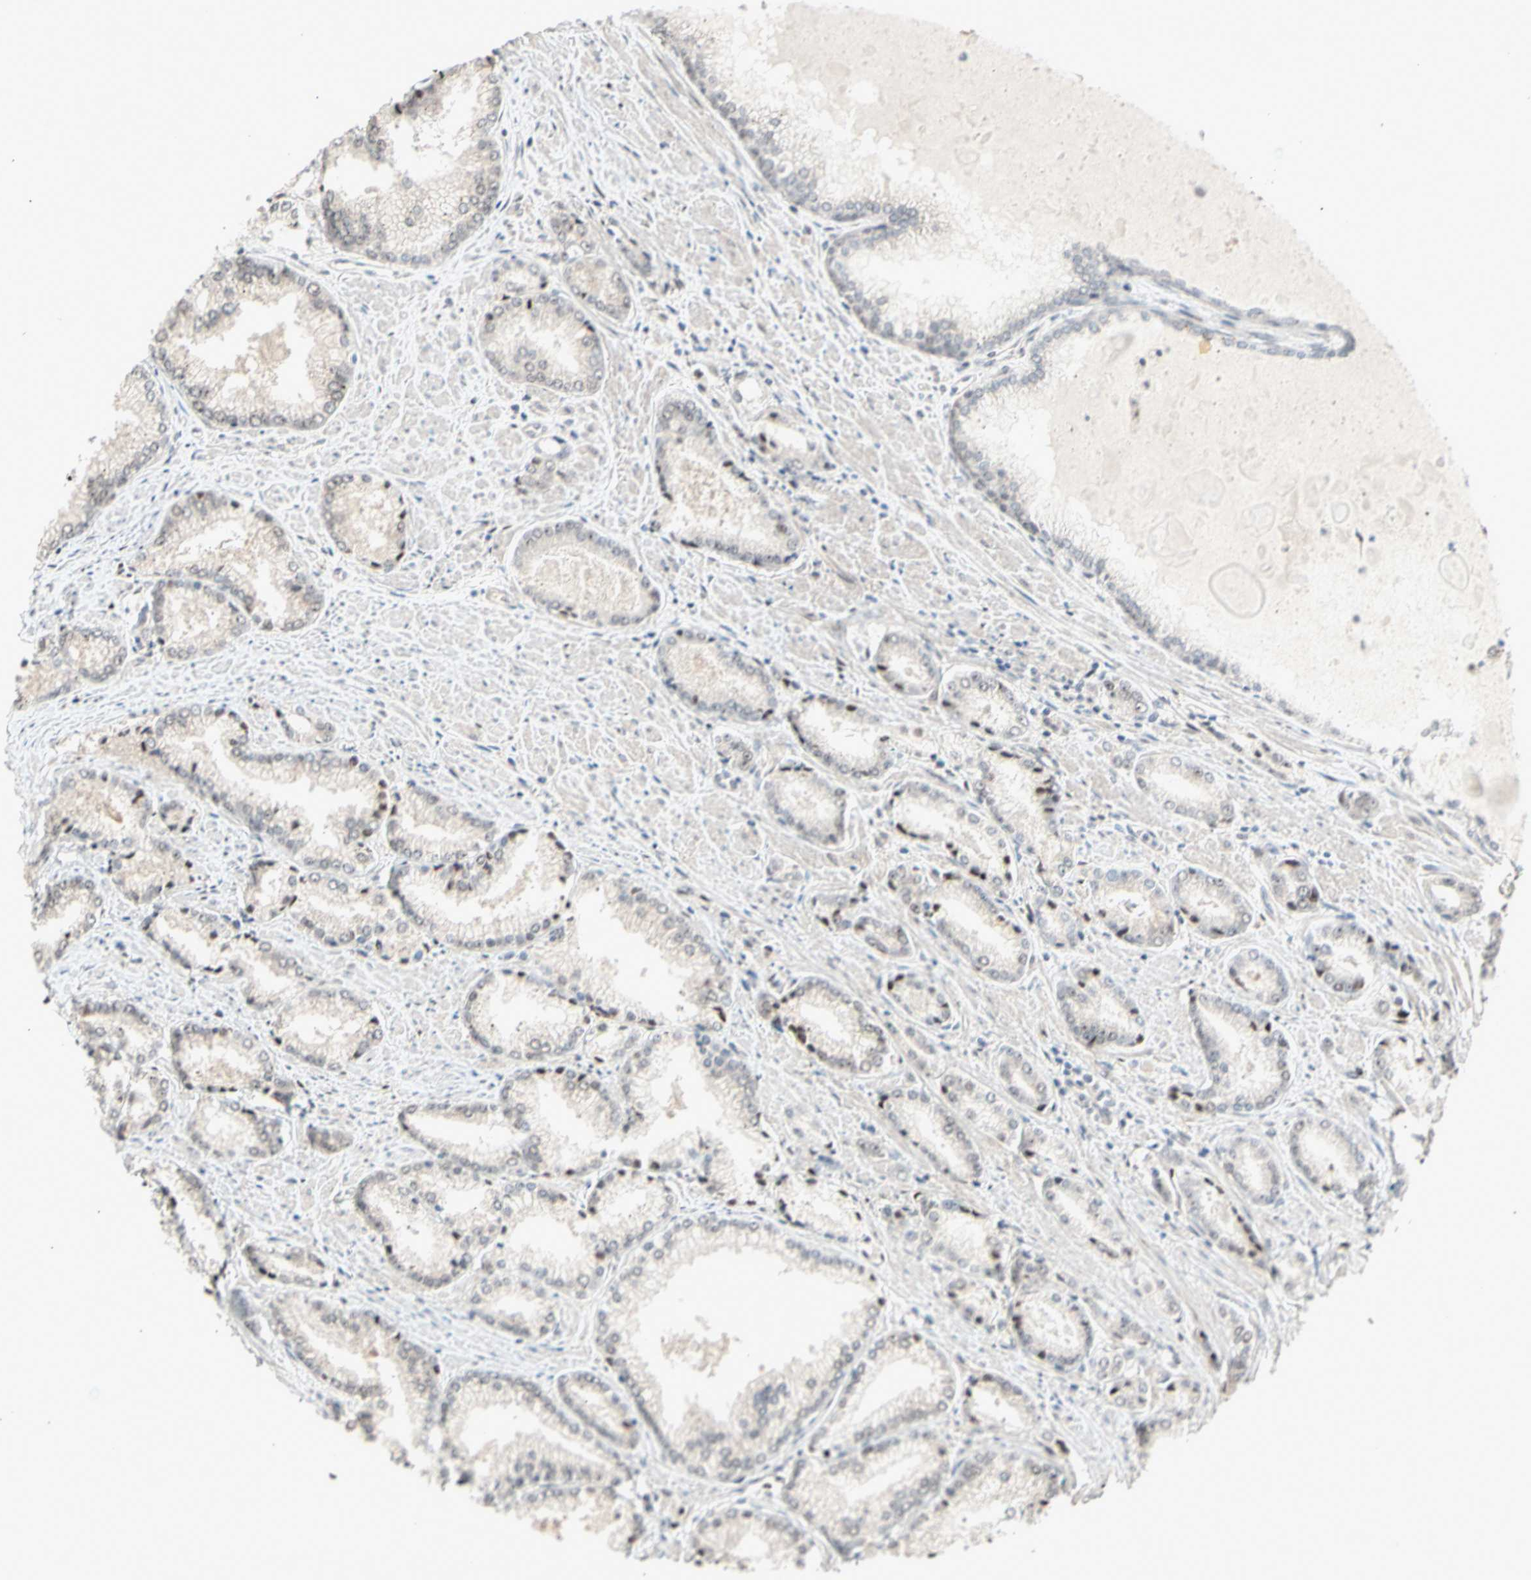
{"staining": {"intensity": "weak", "quantity": ">75%", "location": "cytoplasmic/membranous,nuclear"}, "tissue": "prostate cancer", "cell_type": "Tumor cells", "image_type": "cancer", "snomed": [{"axis": "morphology", "description": "Adenocarcinoma, Low grade"}, {"axis": "topography", "description": "Prostate"}], "caption": "Human prostate low-grade adenocarcinoma stained with a protein marker shows weak staining in tumor cells.", "gene": "NGEF", "patient": {"sex": "male", "age": 64}}